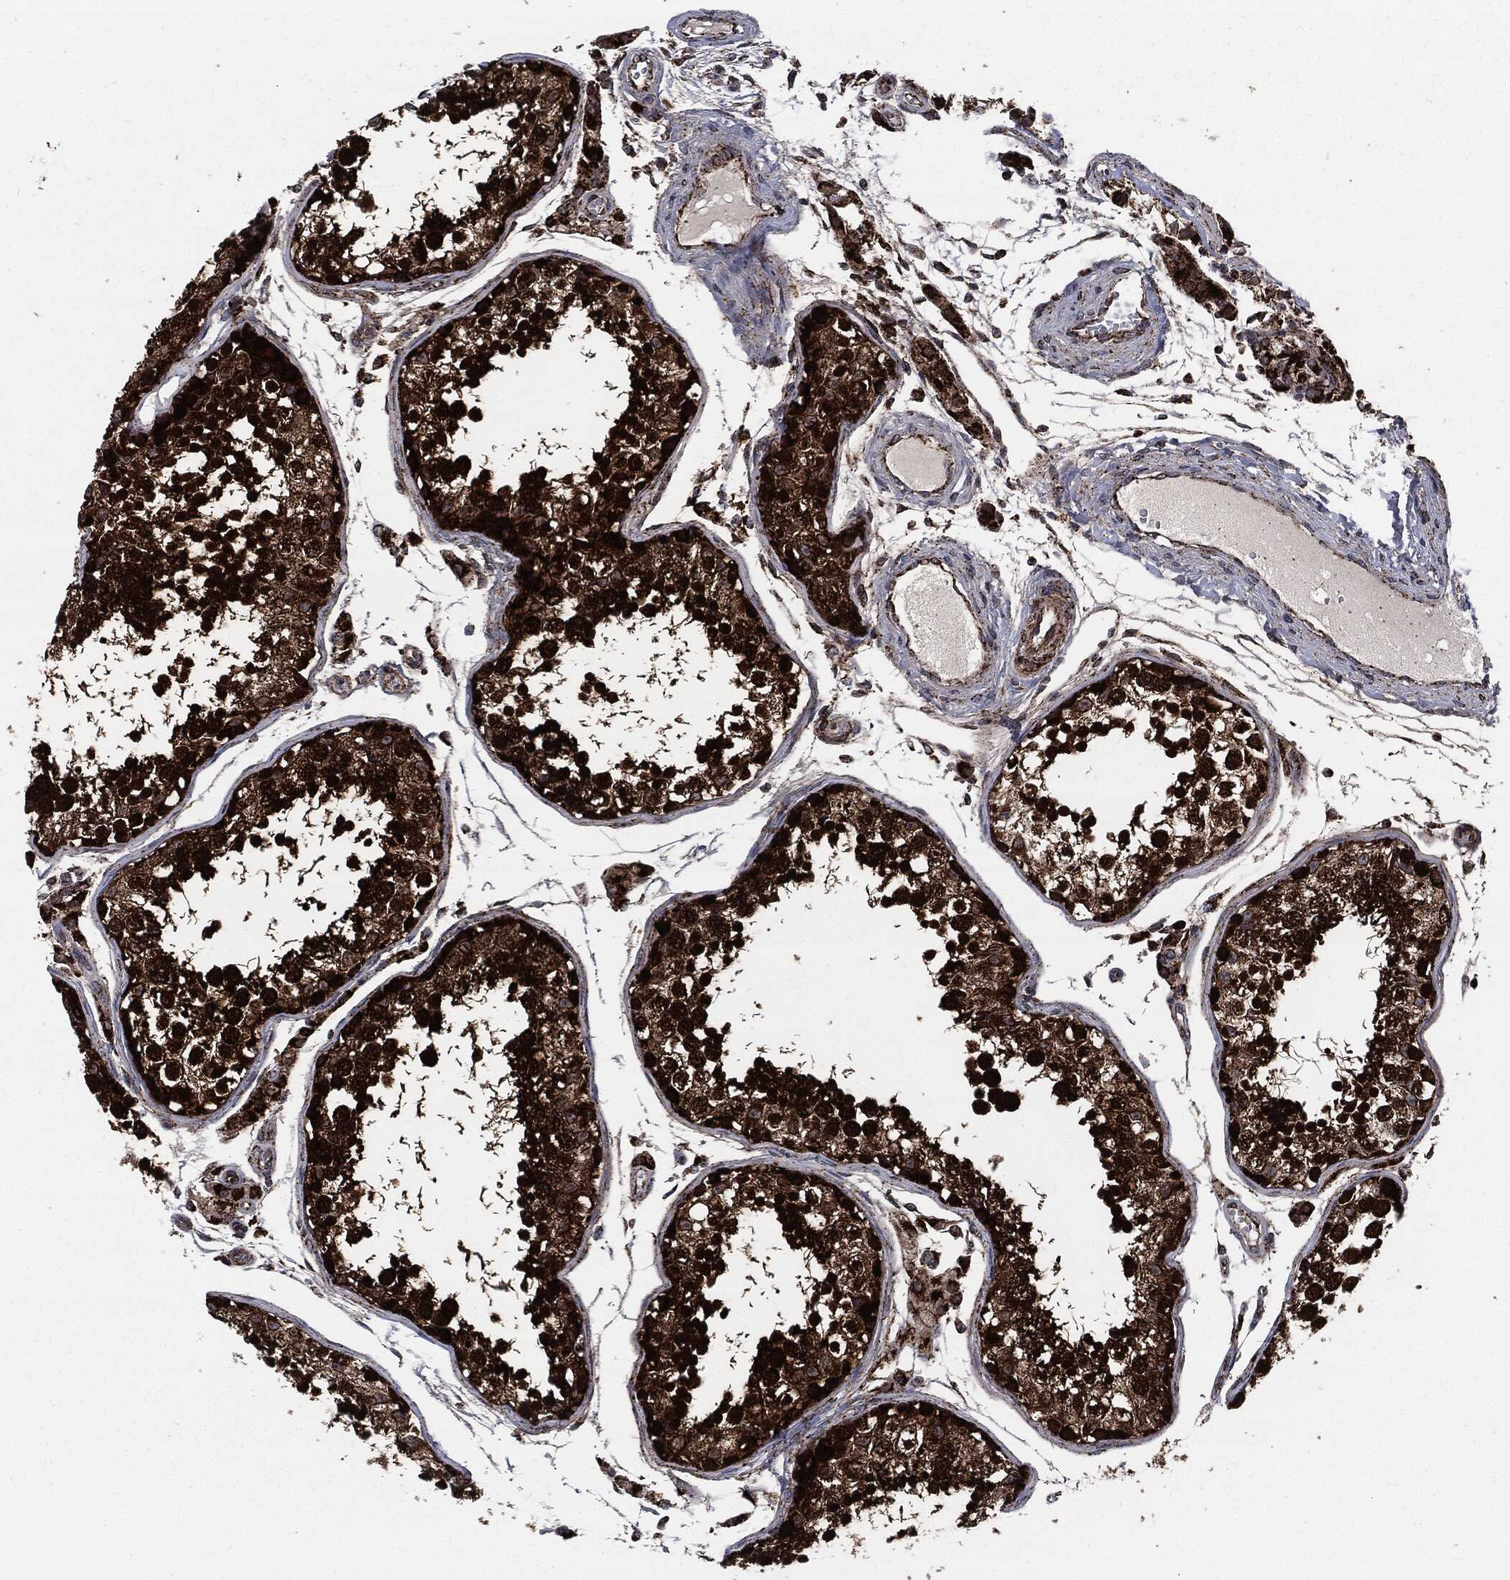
{"staining": {"intensity": "strong", "quantity": ">75%", "location": "cytoplasmic/membranous"}, "tissue": "testis", "cell_type": "Cells in seminiferous ducts", "image_type": "normal", "snomed": [{"axis": "morphology", "description": "Normal tissue, NOS"}, {"axis": "topography", "description": "Testis"}], "caption": "Strong cytoplasmic/membranous staining for a protein is present in about >75% of cells in seminiferous ducts of normal testis using IHC.", "gene": "FH", "patient": {"sex": "male", "age": 29}}